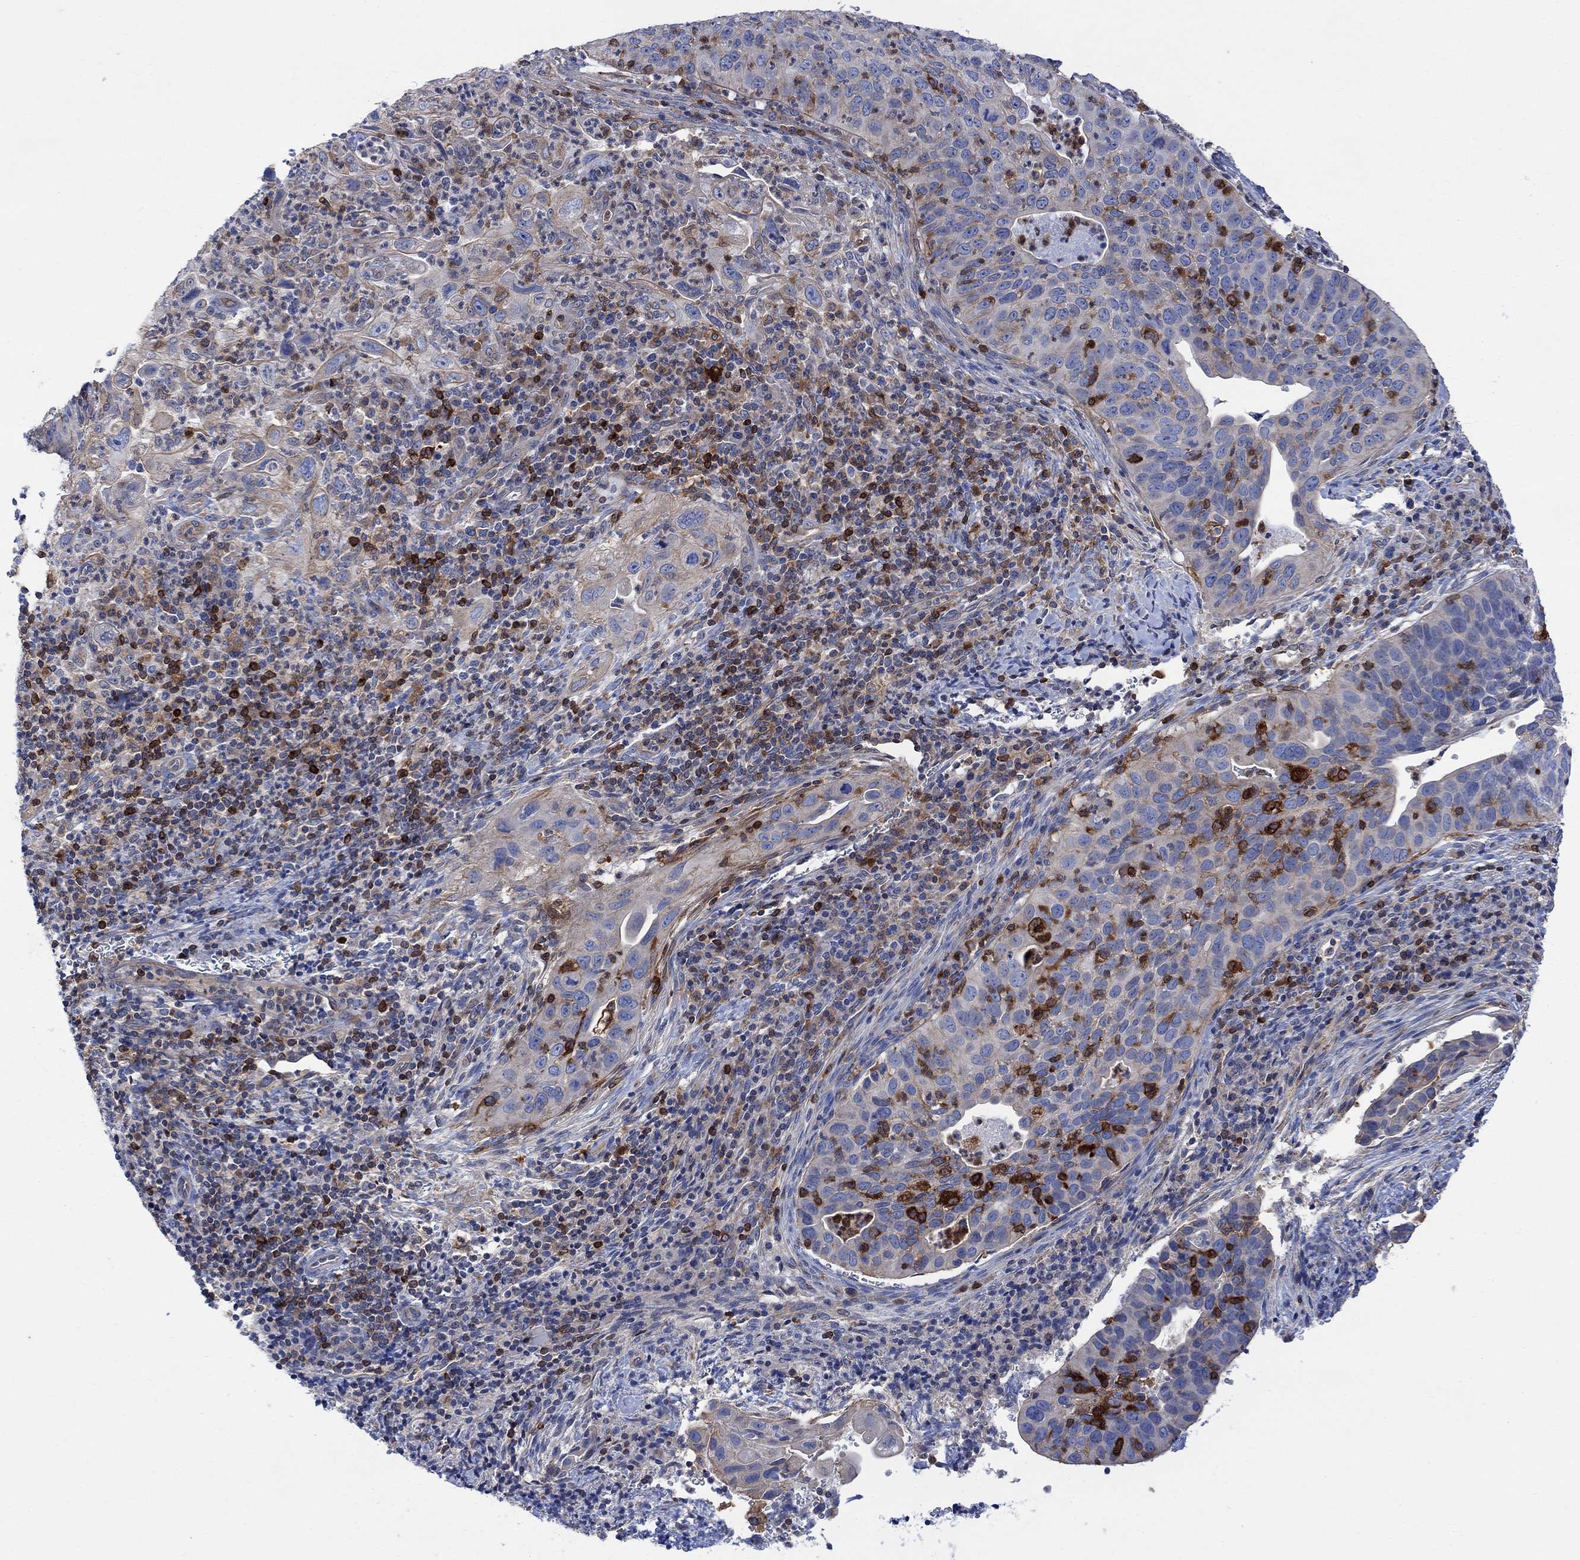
{"staining": {"intensity": "weak", "quantity": "<25%", "location": "cytoplasmic/membranous"}, "tissue": "cervical cancer", "cell_type": "Tumor cells", "image_type": "cancer", "snomed": [{"axis": "morphology", "description": "Squamous cell carcinoma, NOS"}, {"axis": "topography", "description": "Cervix"}], "caption": "Immunohistochemical staining of cervical cancer (squamous cell carcinoma) displays no significant staining in tumor cells.", "gene": "GBP5", "patient": {"sex": "female", "age": 26}}